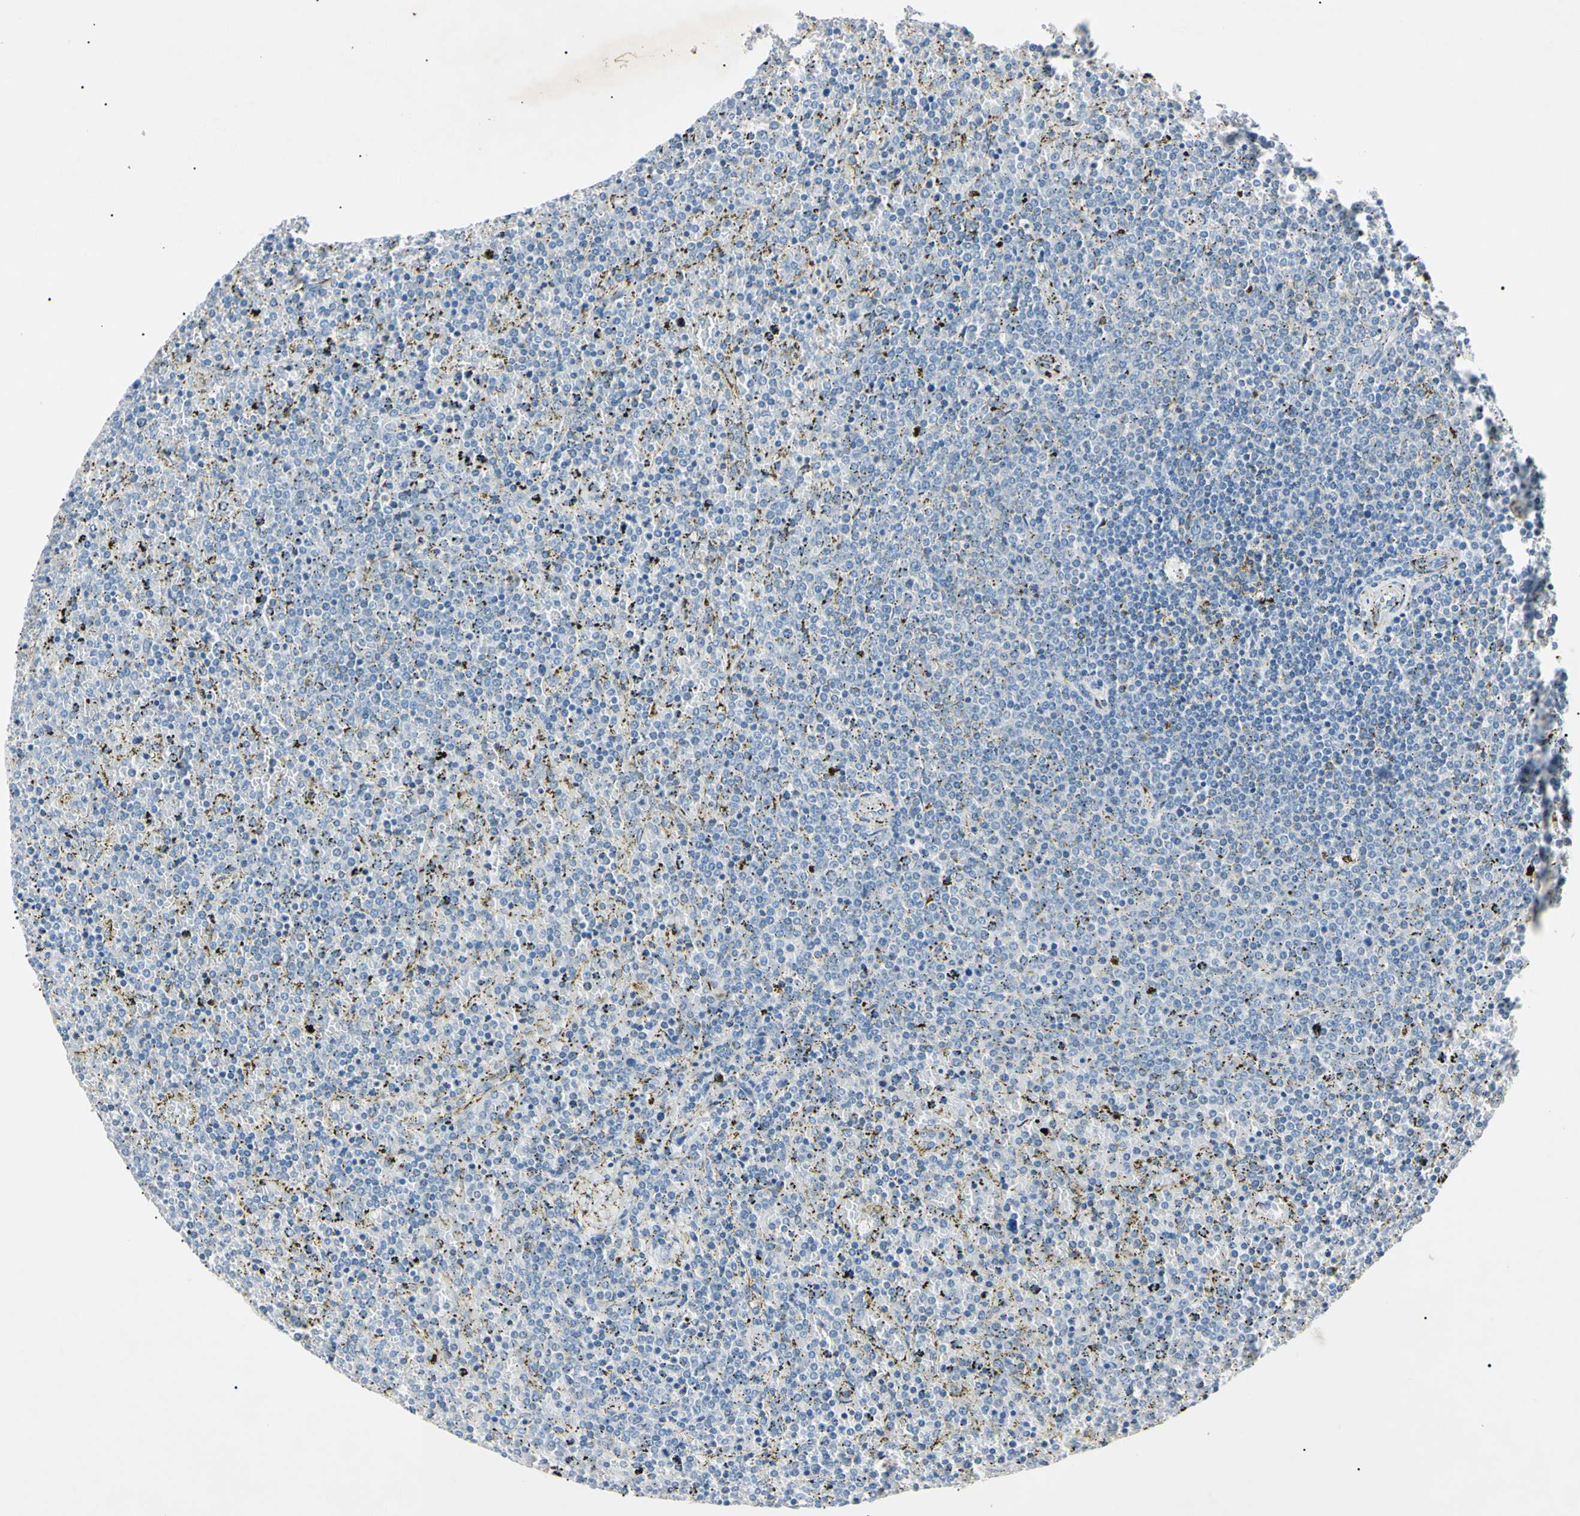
{"staining": {"intensity": "negative", "quantity": "none", "location": "none"}, "tissue": "lymphoma", "cell_type": "Tumor cells", "image_type": "cancer", "snomed": [{"axis": "morphology", "description": "Malignant lymphoma, non-Hodgkin's type, Low grade"}, {"axis": "topography", "description": "Spleen"}], "caption": "Immunohistochemistry (IHC) micrograph of neoplastic tissue: lymphoma stained with DAB (3,3'-diaminobenzidine) displays no significant protein expression in tumor cells.", "gene": "DNAJB12", "patient": {"sex": "female", "age": 77}}